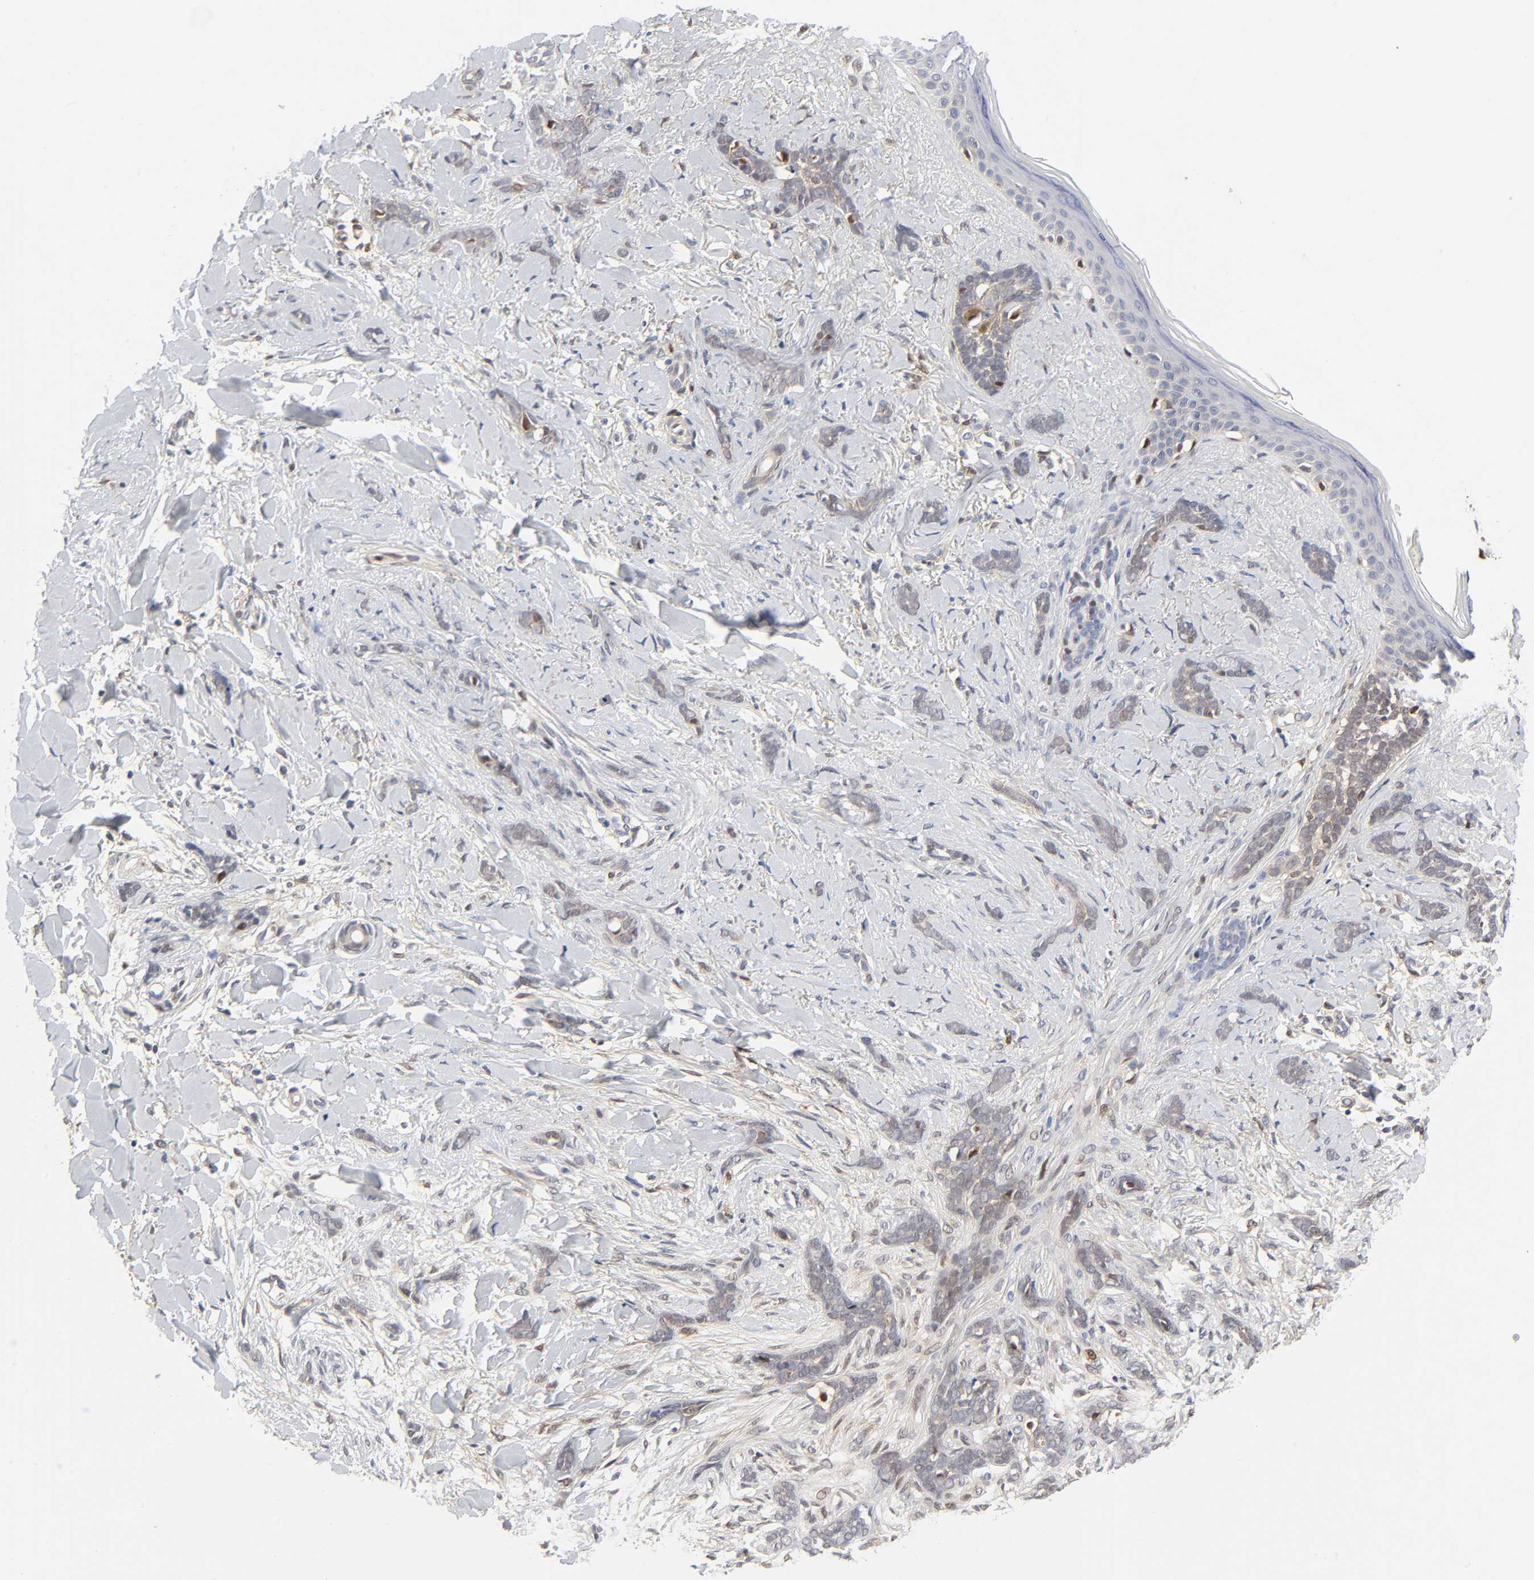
{"staining": {"intensity": "negative", "quantity": "none", "location": "none"}, "tissue": "skin cancer", "cell_type": "Tumor cells", "image_type": "cancer", "snomed": [{"axis": "morphology", "description": "Basal cell carcinoma"}, {"axis": "topography", "description": "Skin"}], "caption": "There is no significant positivity in tumor cells of skin cancer (basal cell carcinoma).", "gene": "PTEN", "patient": {"sex": "female", "age": 37}}